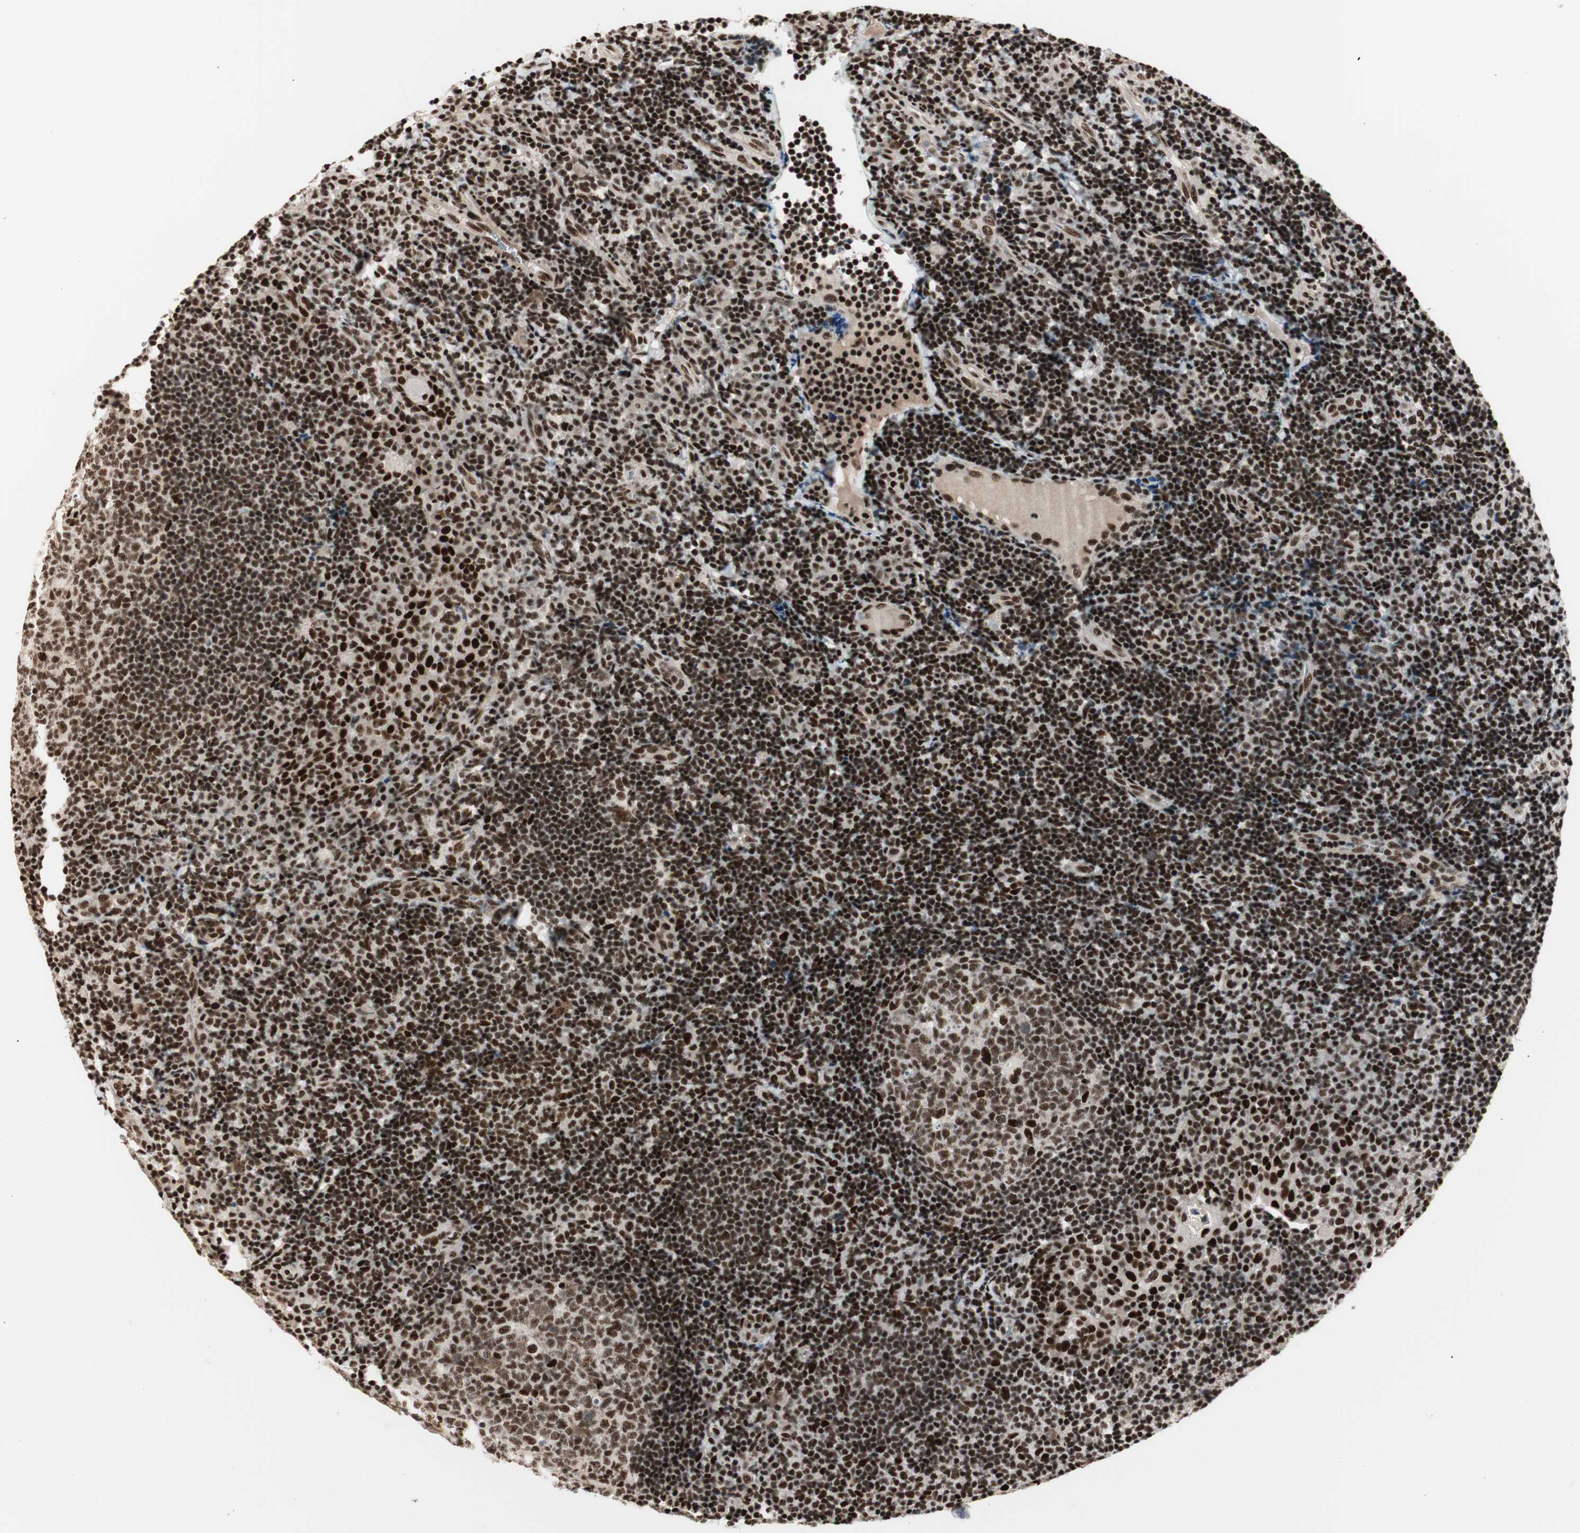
{"staining": {"intensity": "strong", "quantity": ">75%", "location": "nuclear"}, "tissue": "tonsil", "cell_type": "Germinal center cells", "image_type": "normal", "snomed": [{"axis": "morphology", "description": "Normal tissue, NOS"}, {"axis": "topography", "description": "Tonsil"}], "caption": "Immunohistochemistry (IHC) of benign human tonsil demonstrates high levels of strong nuclear staining in about >75% of germinal center cells. (Stains: DAB in brown, nuclei in blue, Microscopy: brightfield microscopy at high magnification).", "gene": "HEXIM1", "patient": {"sex": "female", "age": 40}}